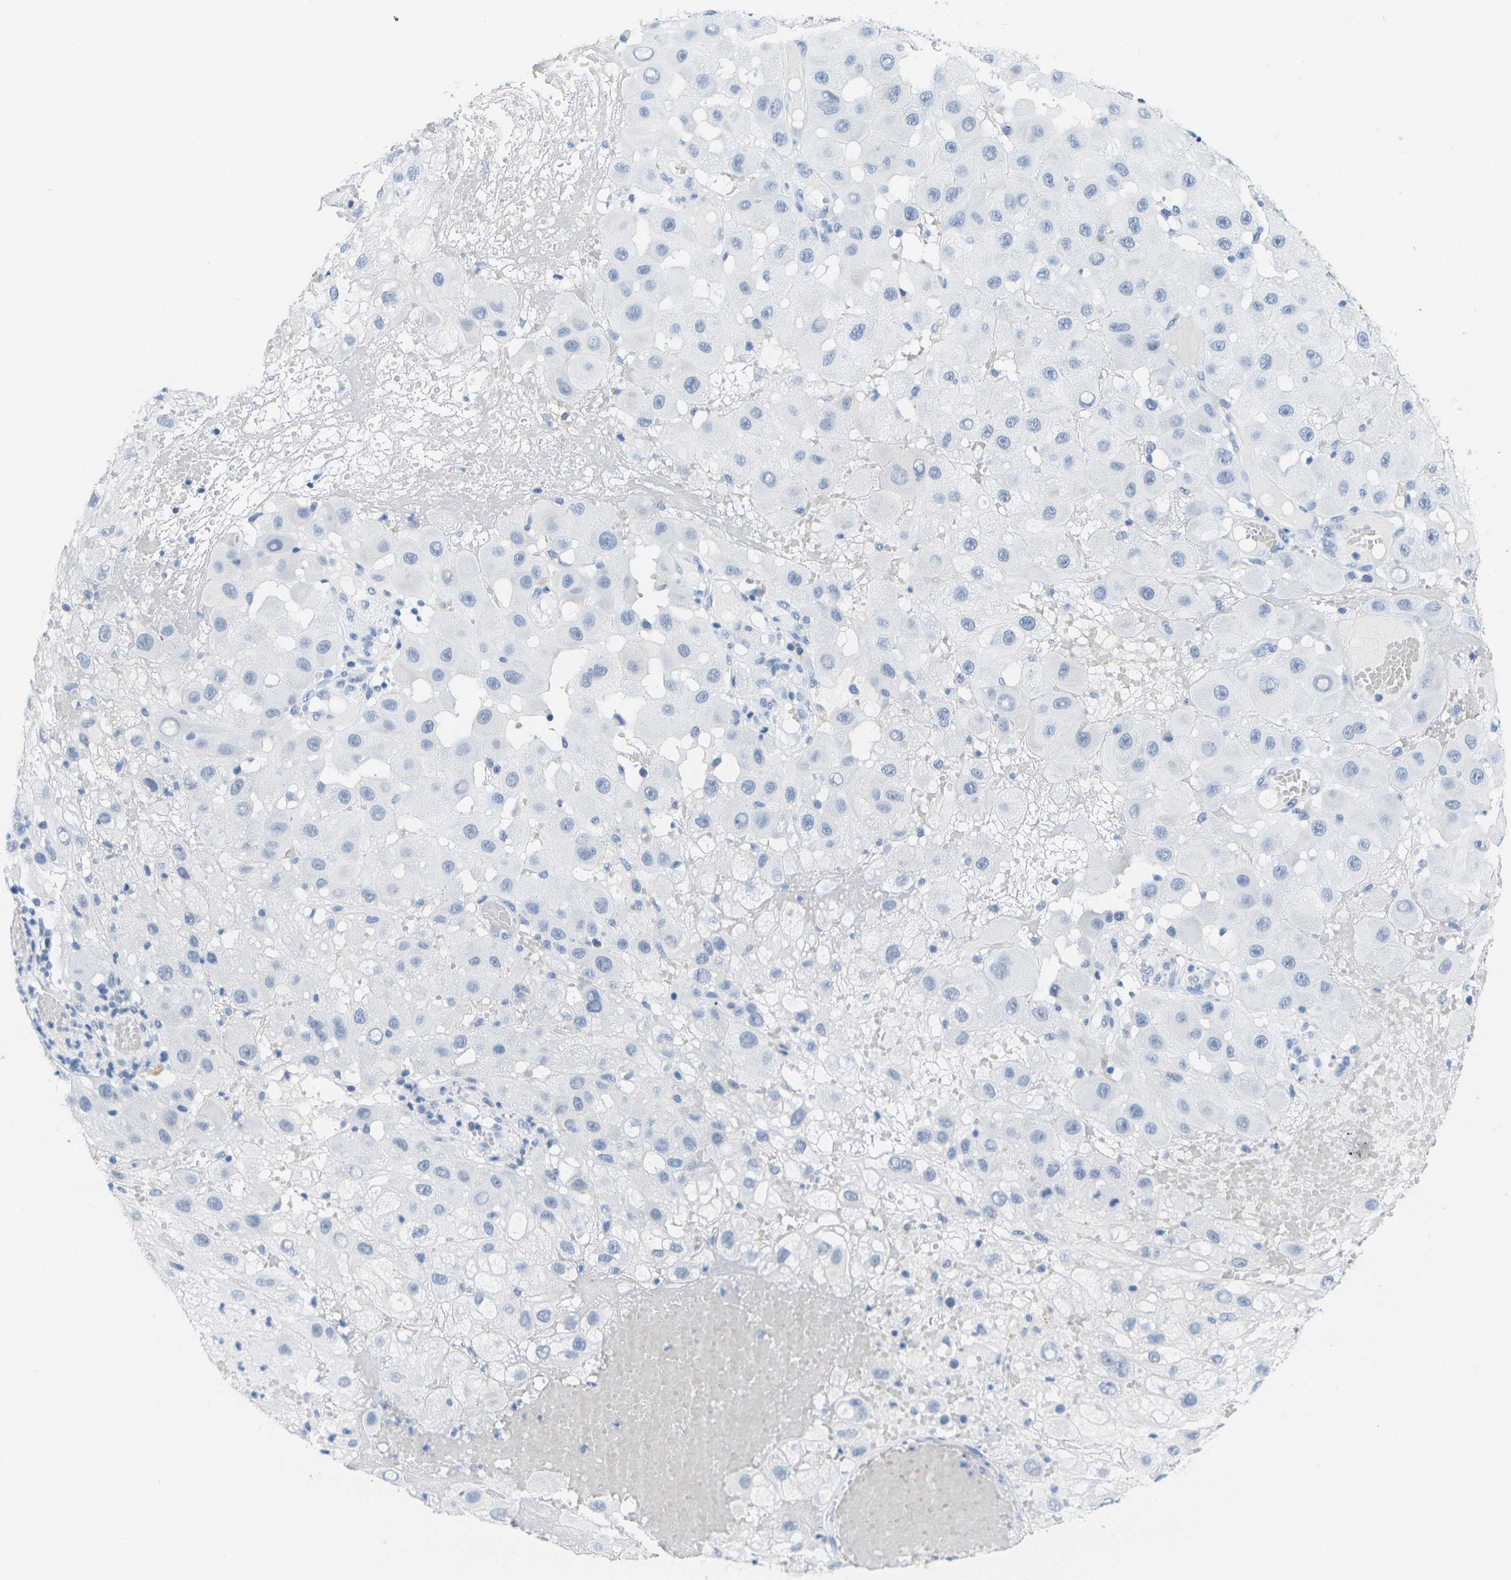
{"staining": {"intensity": "negative", "quantity": "none", "location": "none"}, "tissue": "melanoma", "cell_type": "Tumor cells", "image_type": "cancer", "snomed": [{"axis": "morphology", "description": "Malignant melanoma, NOS"}, {"axis": "topography", "description": "Skin"}], "caption": "The image reveals no significant expression in tumor cells of melanoma. Brightfield microscopy of immunohistochemistry (IHC) stained with DAB (brown) and hematoxylin (blue), captured at high magnification.", "gene": "CTAG1A", "patient": {"sex": "female", "age": 81}}